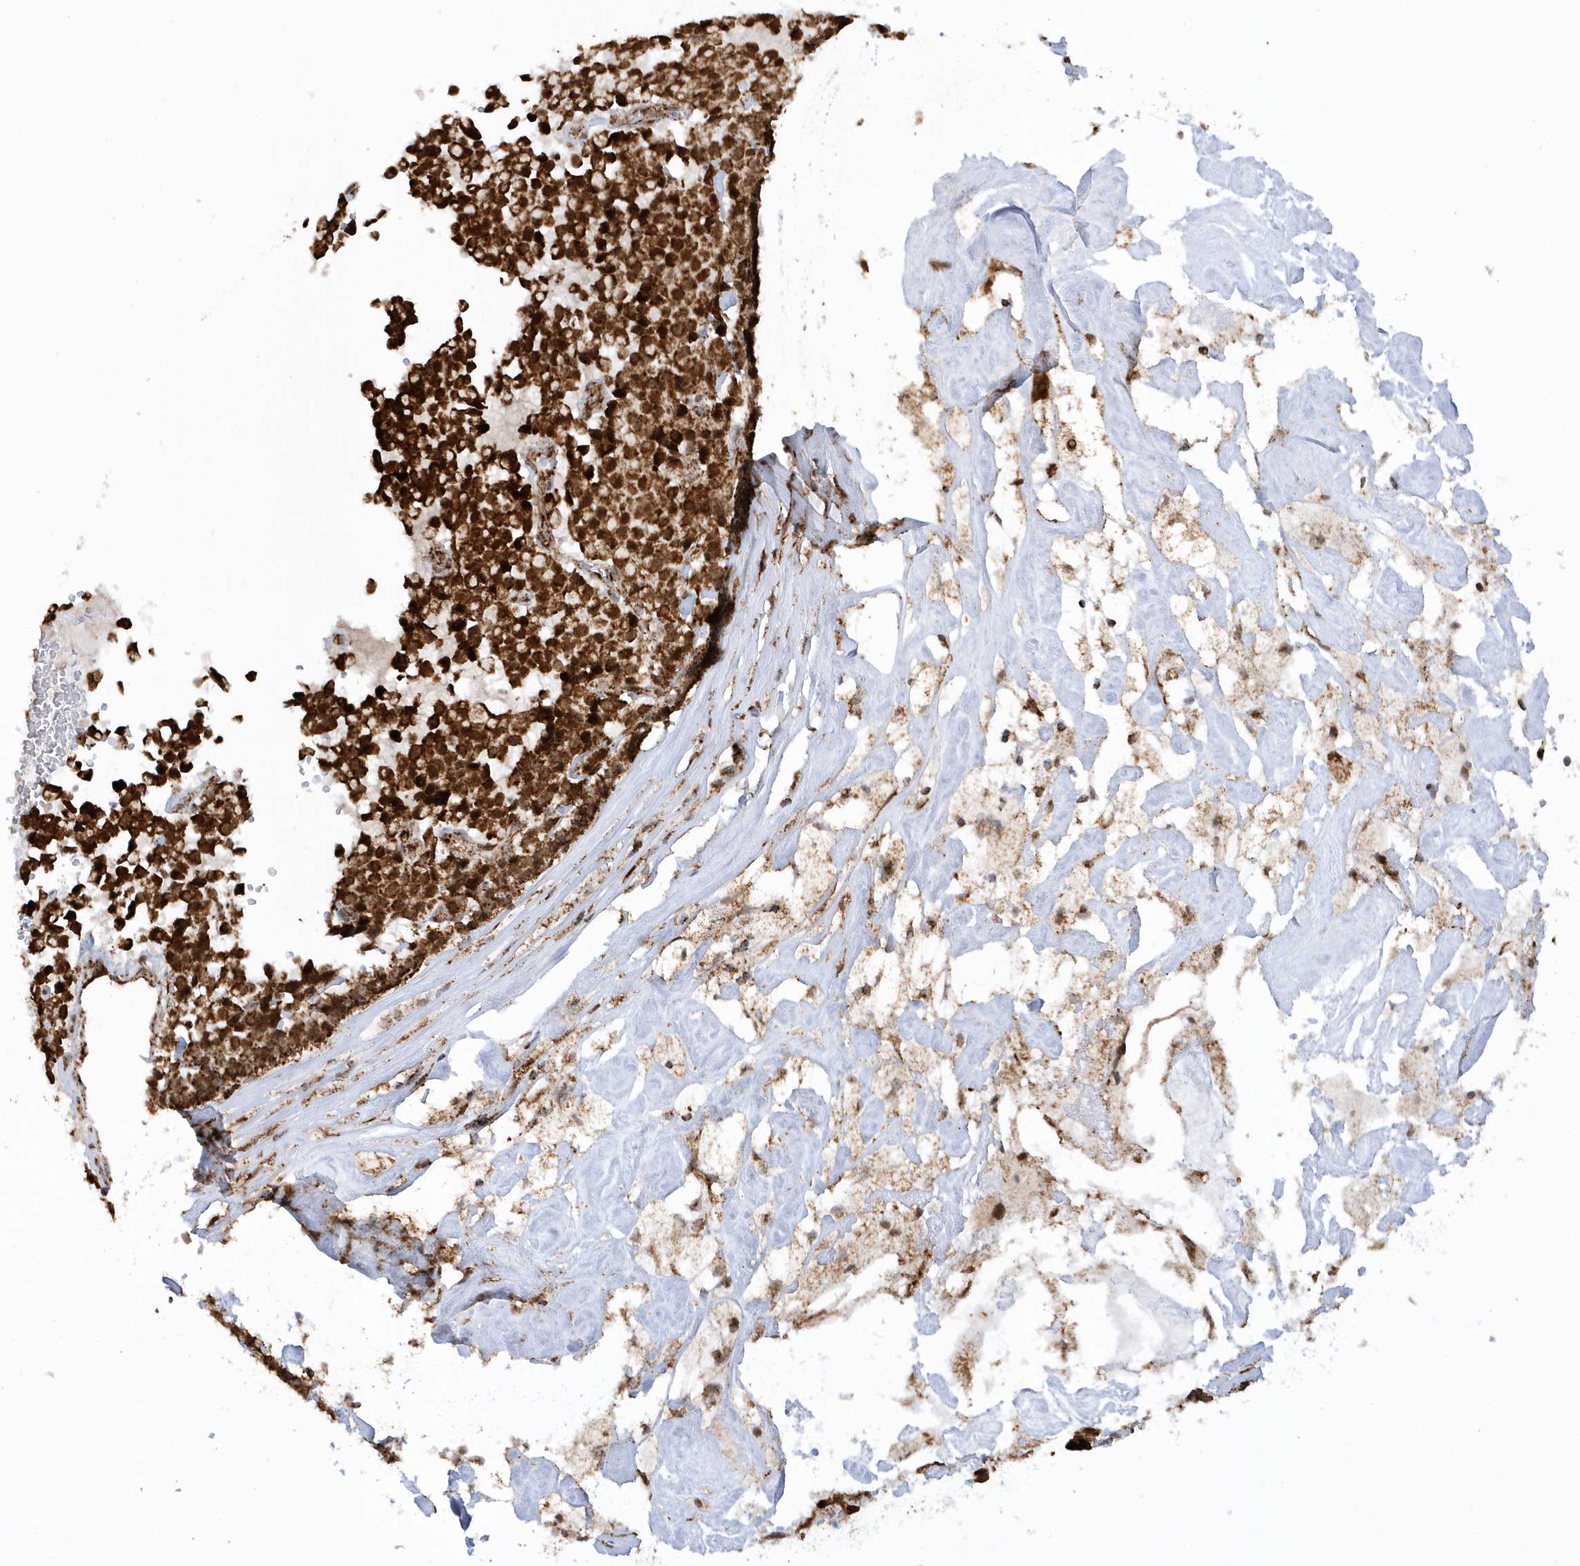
{"staining": {"intensity": "strong", "quantity": ">75%", "location": "cytoplasmic/membranous"}, "tissue": "pancreatic cancer", "cell_type": "Tumor cells", "image_type": "cancer", "snomed": [{"axis": "morphology", "description": "Adenocarcinoma, NOS"}, {"axis": "topography", "description": "Pancreas"}], "caption": "Protein expression analysis of human adenocarcinoma (pancreatic) reveals strong cytoplasmic/membranous positivity in about >75% of tumor cells.", "gene": "CRY2", "patient": {"sex": "male", "age": 65}}